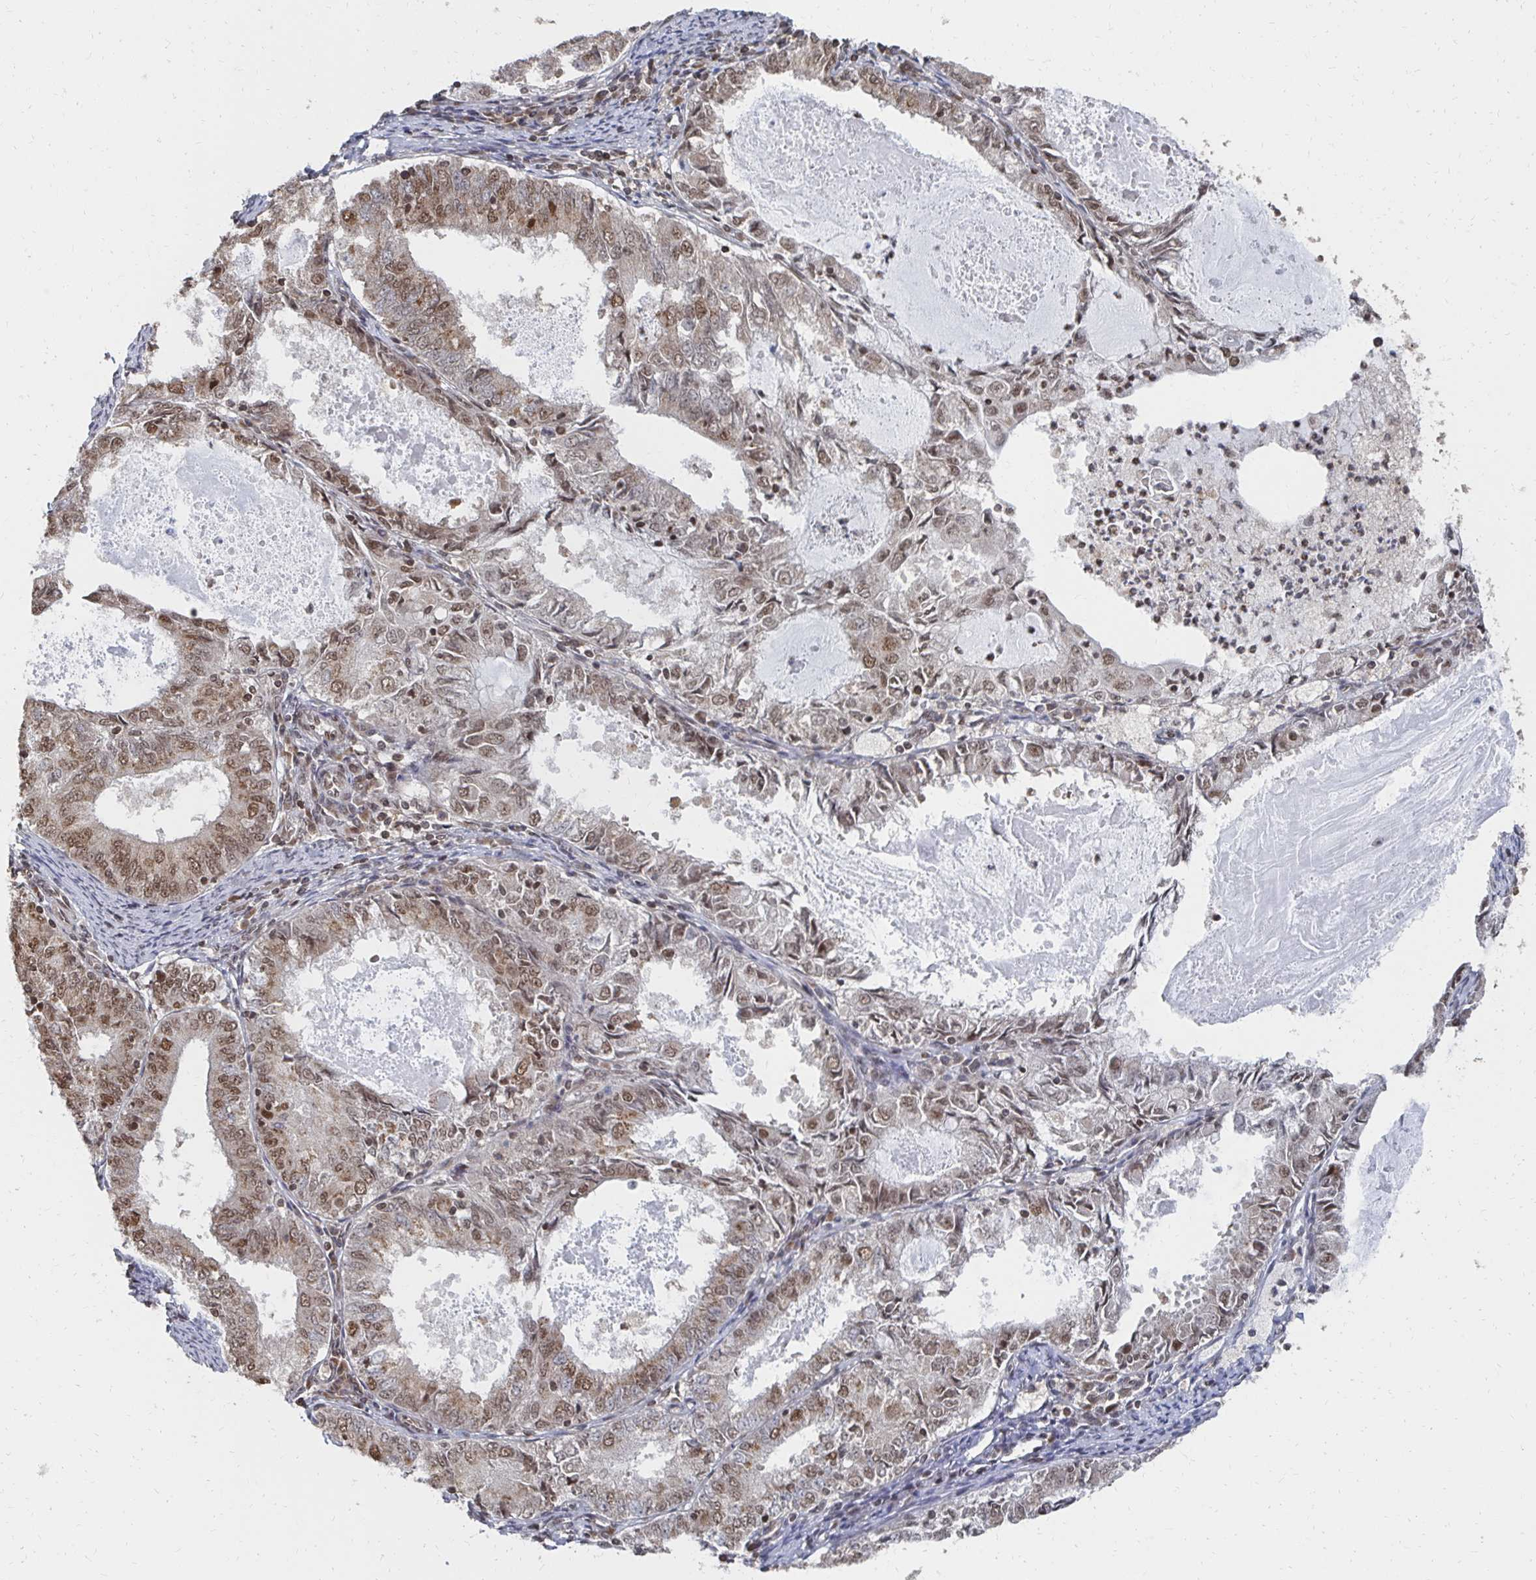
{"staining": {"intensity": "moderate", "quantity": ">75%", "location": "nuclear"}, "tissue": "endometrial cancer", "cell_type": "Tumor cells", "image_type": "cancer", "snomed": [{"axis": "morphology", "description": "Adenocarcinoma, NOS"}, {"axis": "topography", "description": "Endometrium"}], "caption": "Immunohistochemistry (IHC) histopathology image of neoplastic tissue: endometrial adenocarcinoma stained using IHC reveals medium levels of moderate protein expression localized specifically in the nuclear of tumor cells, appearing as a nuclear brown color.", "gene": "GTF3C6", "patient": {"sex": "female", "age": 57}}